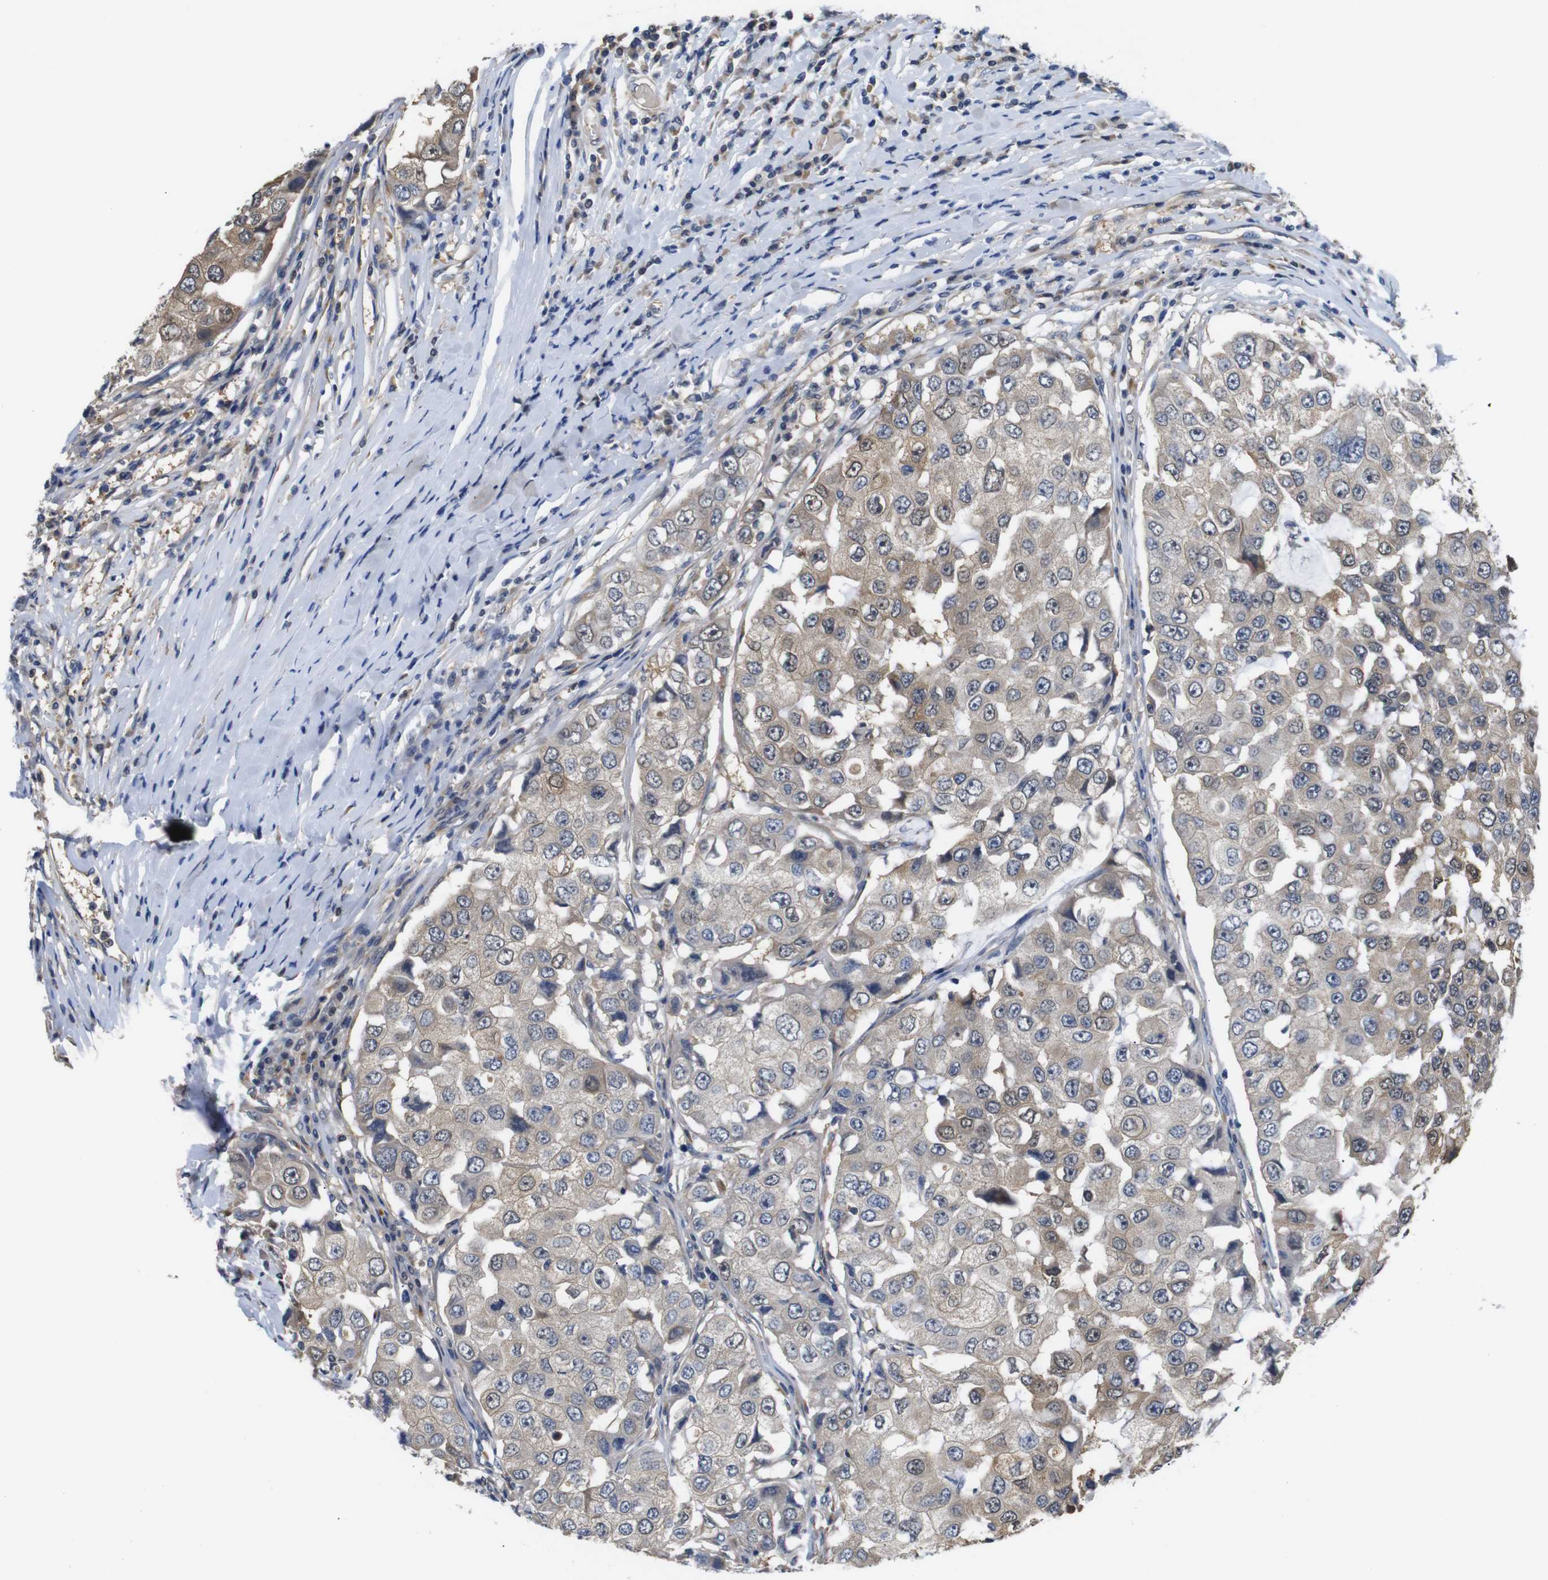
{"staining": {"intensity": "weak", "quantity": ">75%", "location": "cytoplasmic/membranous"}, "tissue": "breast cancer", "cell_type": "Tumor cells", "image_type": "cancer", "snomed": [{"axis": "morphology", "description": "Duct carcinoma"}, {"axis": "topography", "description": "Breast"}], "caption": "Brown immunohistochemical staining in human breast cancer exhibits weak cytoplasmic/membranous staining in approximately >75% of tumor cells.", "gene": "DDR1", "patient": {"sex": "female", "age": 27}}